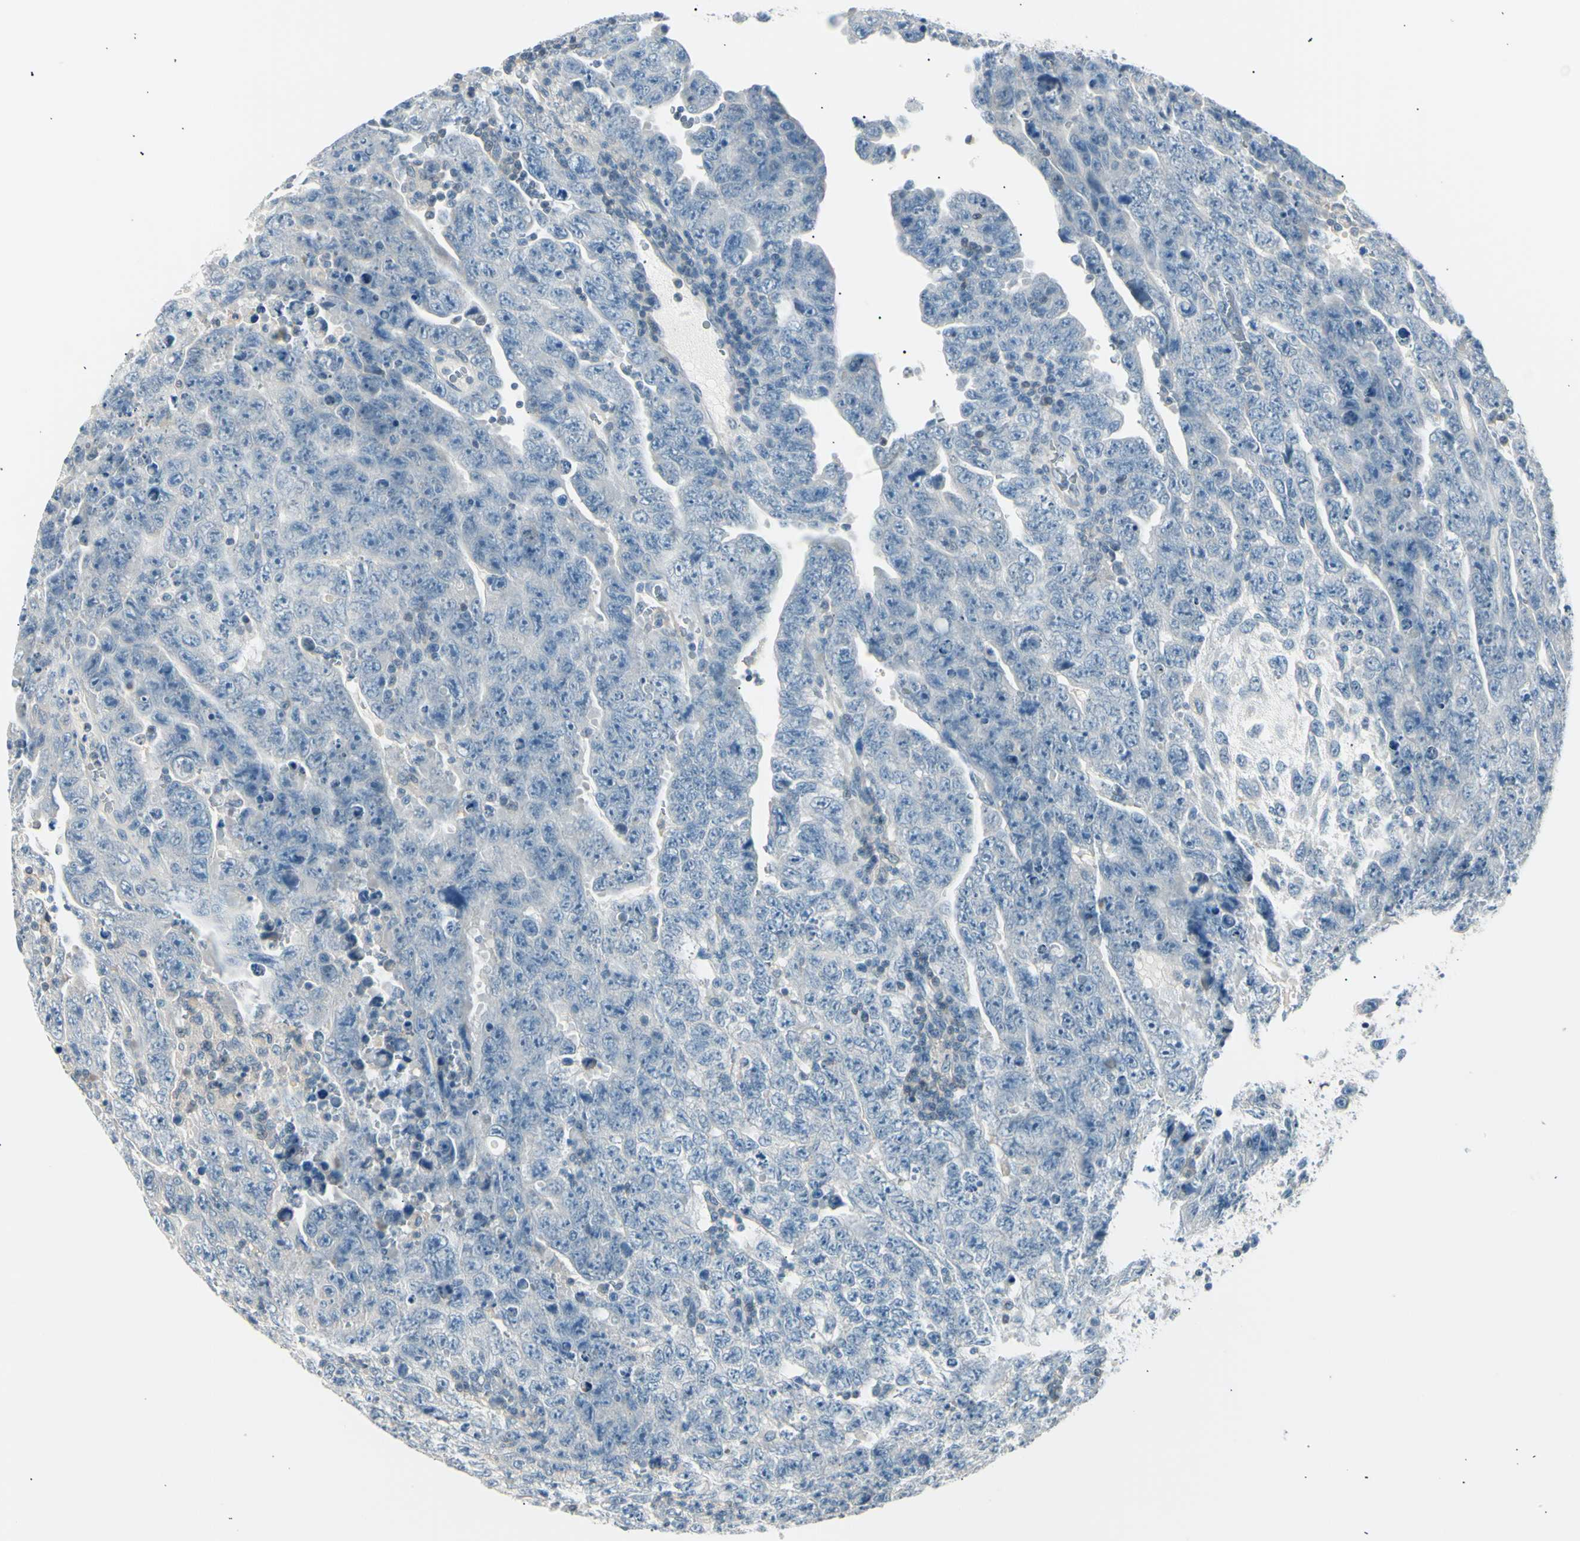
{"staining": {"intensity": "negative", "quantity": "none", "location": "none"}, "tissue": "testis cancer", "cell_type": "Tumor cells", "image_type": "cancer", "snomed": [{"axis": "morphology", "description": "Carcinoma, Embryonal, NOS"}, {"axis": "topography", "description": "Testis"}], "caption": "IHC histopathology image of testis cancer (embryonal carcinoma) stained for a protein (brown), which reveals no expression in tumor cells.", "gene": "LHPP", "patient": {"sex": "male", "age": 28}}